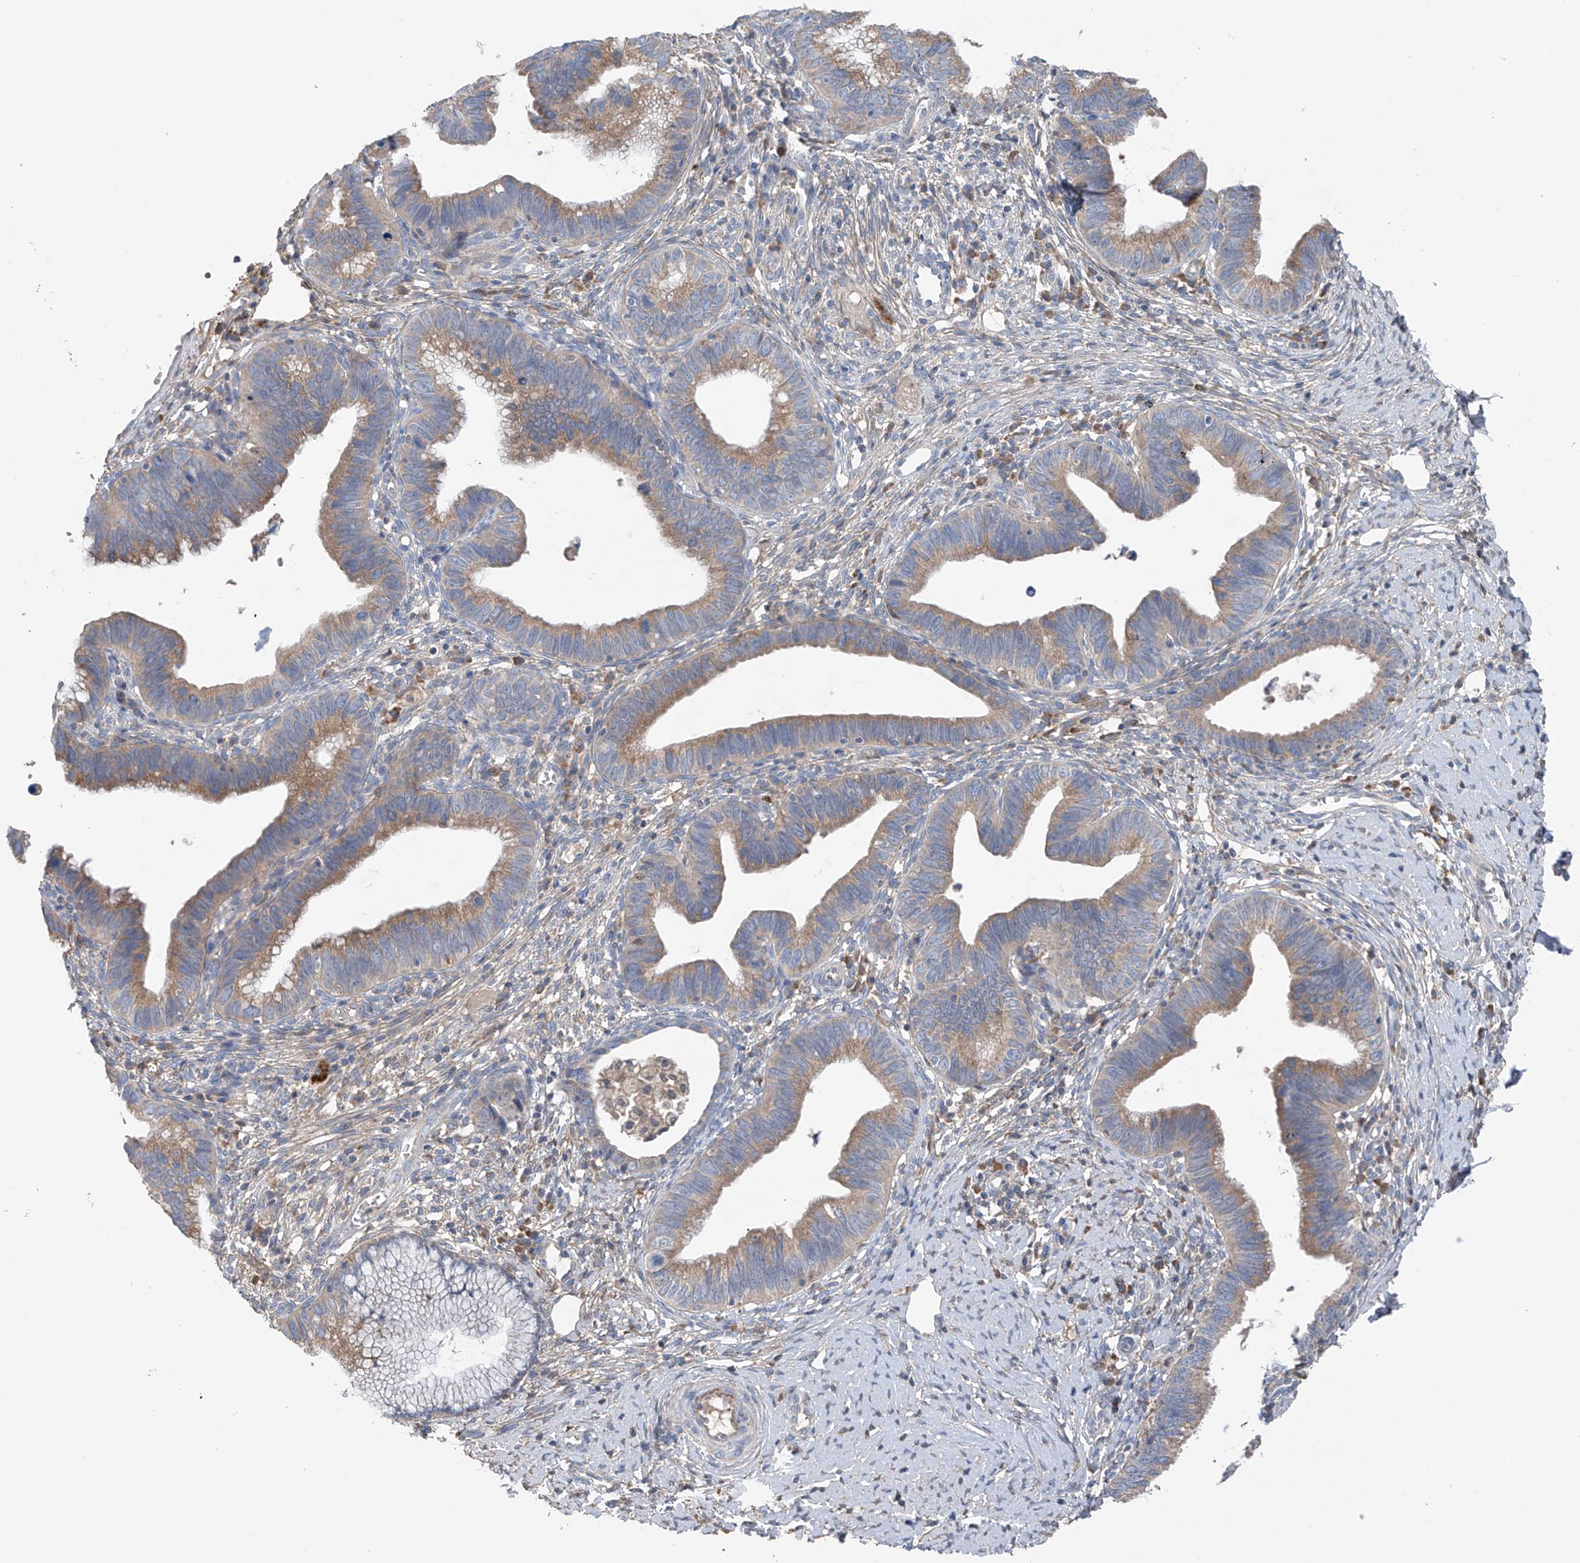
{"staining": {"intensity": "moderate", "quantity": ">75%", "location": "cytoplasmic/membranous"}, "tissue": "cervical cancer", "cell_type": "Tumor cells", "image_type": "cancer", "snomed": [{"axis": "morphology", "description": "Adenocarcinoma, NOS"}, {"axis": "topography", "description": "Cervix"}], "caption": "Protein analysis of cervical adenocarcinoma tissue reveals moderate cytoplasmic/membranous staining in about >75% of tumor cells.", "gene": "GALNTL6", "patient": {"sex": "female", "age": 36}}